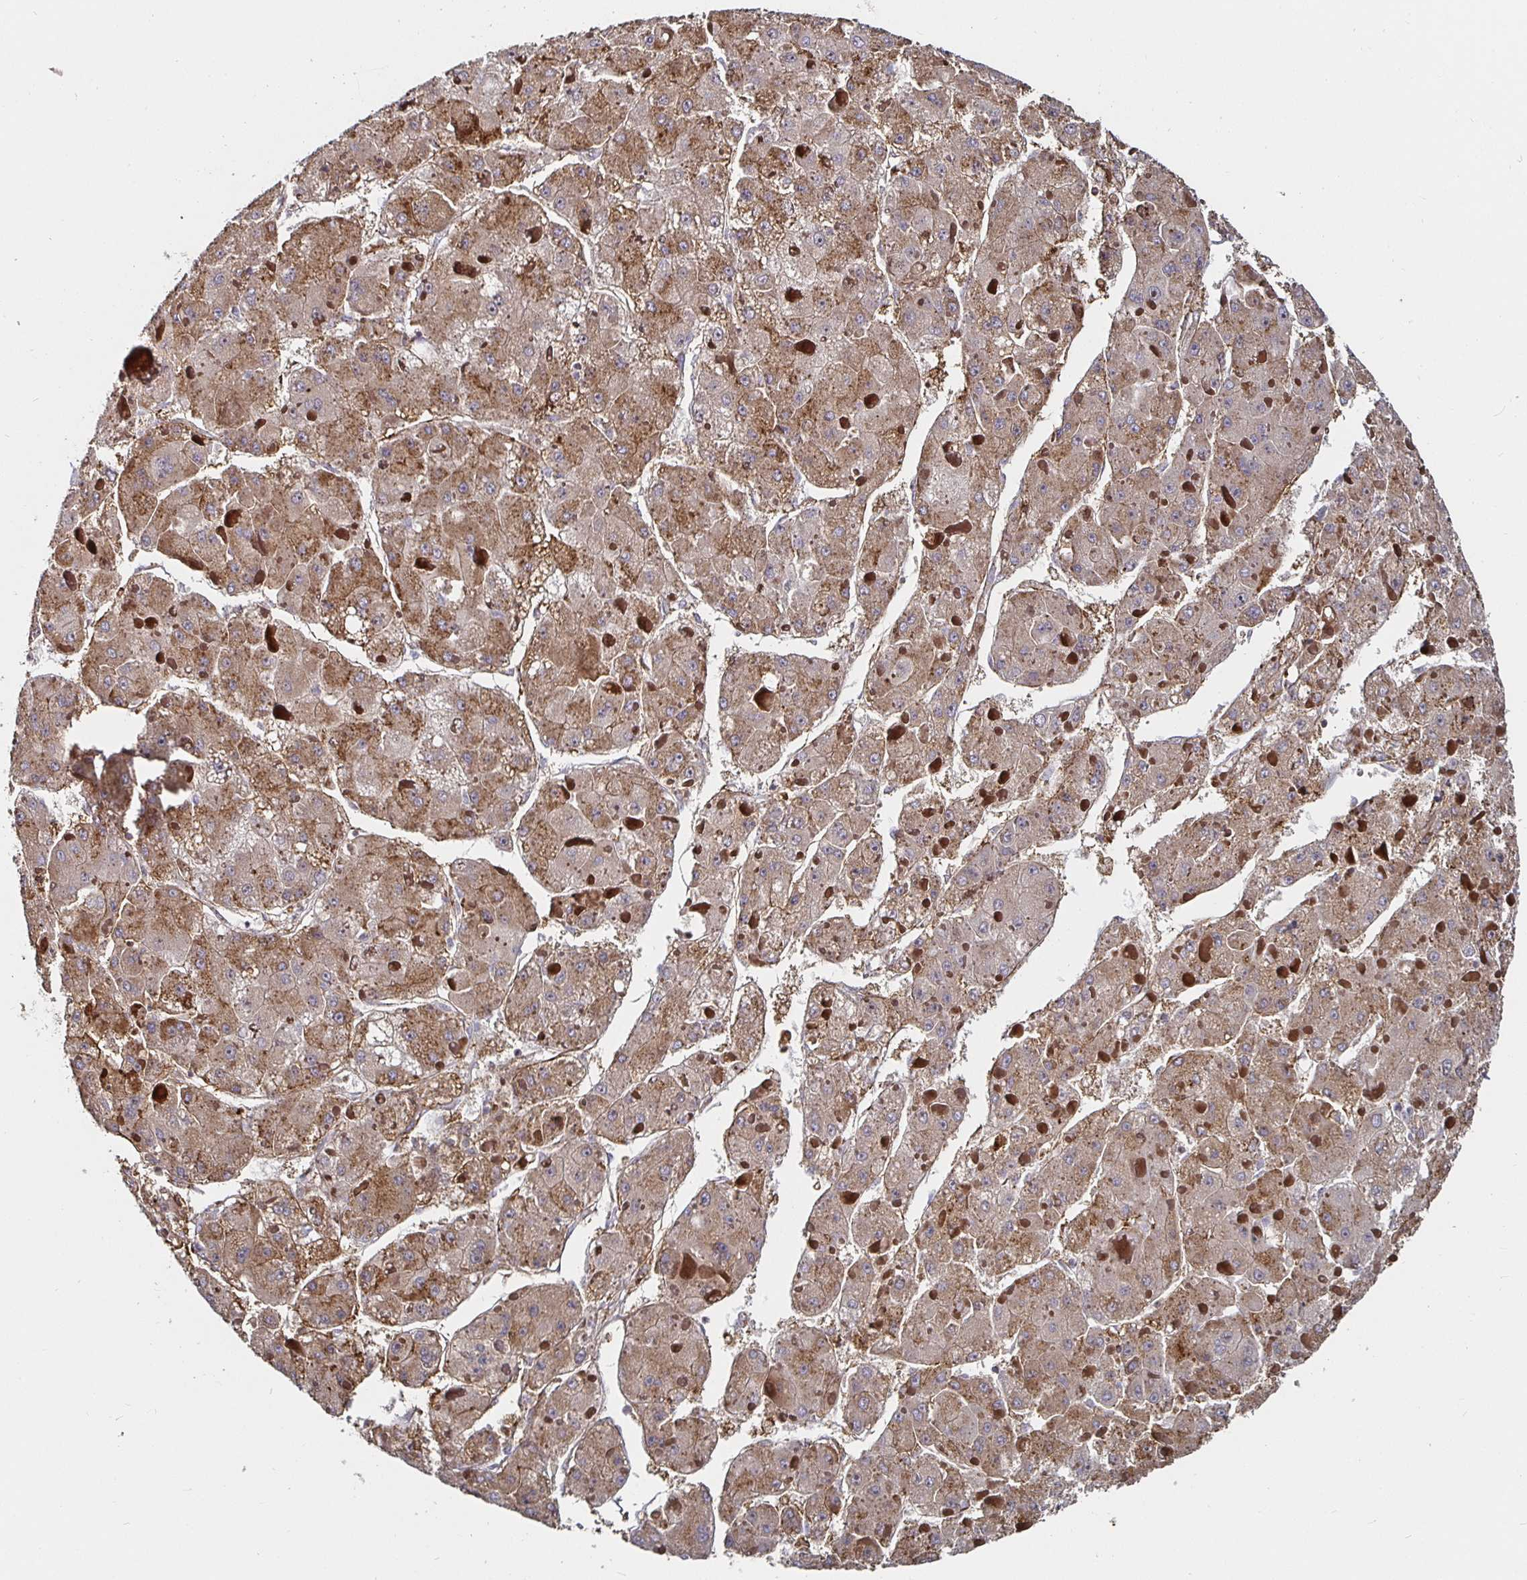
{"staining": {"intensity": "moderate", "quantity": ">75%", "location": "cytoplasmic/membranous"}, "tissue": "liver cancer", "cell_type": "Tumor cells", "image_type": "cancer", "snomed": [{"axis": "morphology", "description": "Carcinoma, Hepatocellular, NOS"}, {"axis": "topography", "description": "Liver"}], "caption": "IHC photomicrograph of neoplastic tissue: liver cancer stained using IHC reveals medium levels of moderate protein expression localized specifically in the cytoplasmic/membranous of tumor cells, appearing as a cytoplasmic/membranous brown color.", "gene": "GJA4", "patient": {"sex": "female", "age": 73}}